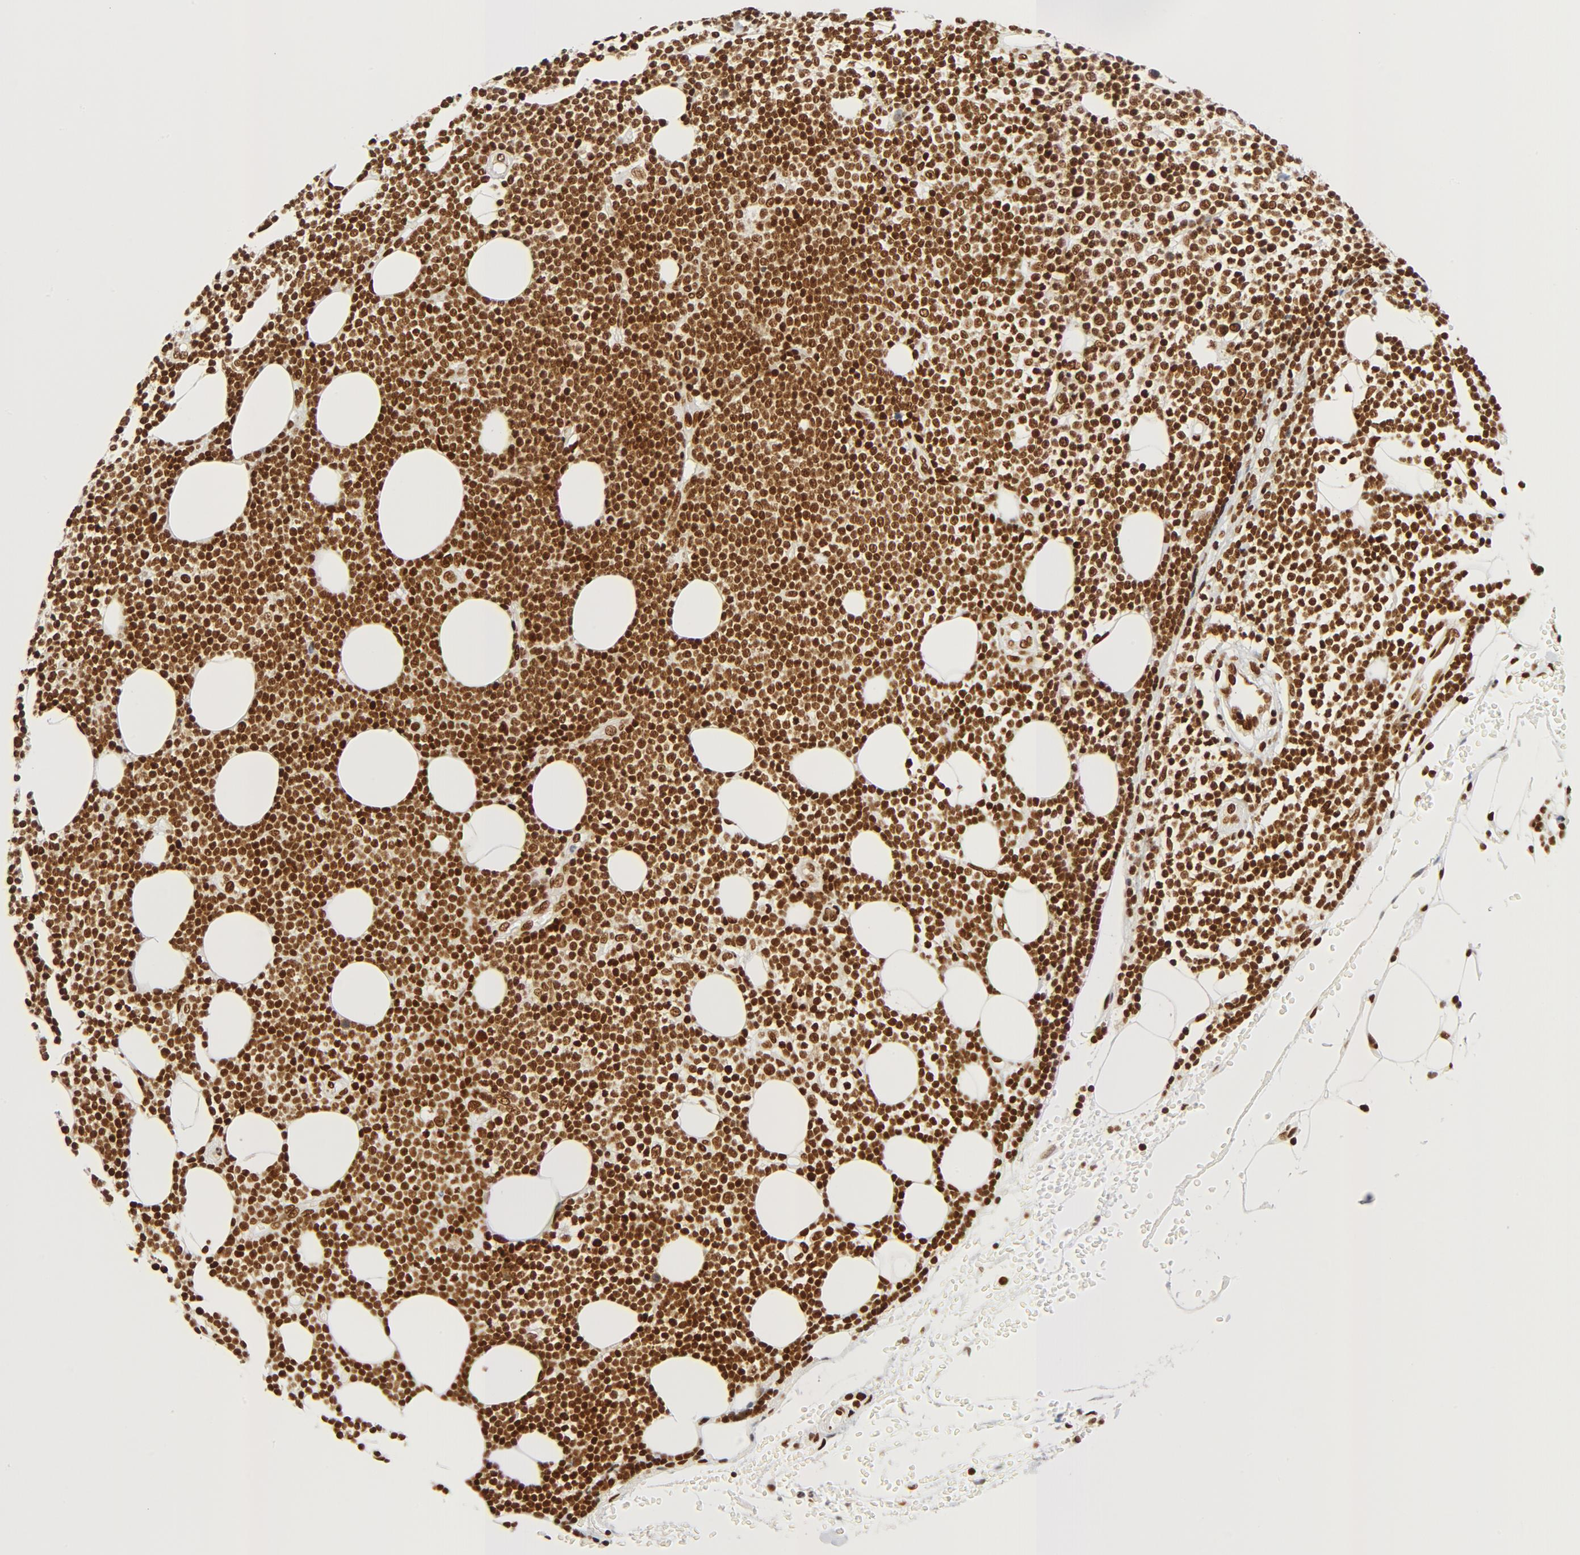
{"staining": {"intensity": "strong", "quantity": ">75%", "location": "nuclear"}, "tissue": "lymphoma", "cell_type": "Tumor cells", "image_type": "cancer", "snomed": [{"axis": "morphology", "description": "Malignant lymphoma, non-Hodgkin's type, Low grade"}, {"axis": "topography", "description": "Soft tissue"}], "caption": "Immunohistochemical staining of human low-grade malignant lymphoma, non-Hodgkin's type demonstrates high levels of strong nuclear protein staining in about >75% of tumor cells.", "gene": "CTBP1", "patient": {"sex": "male", "age": 92}}